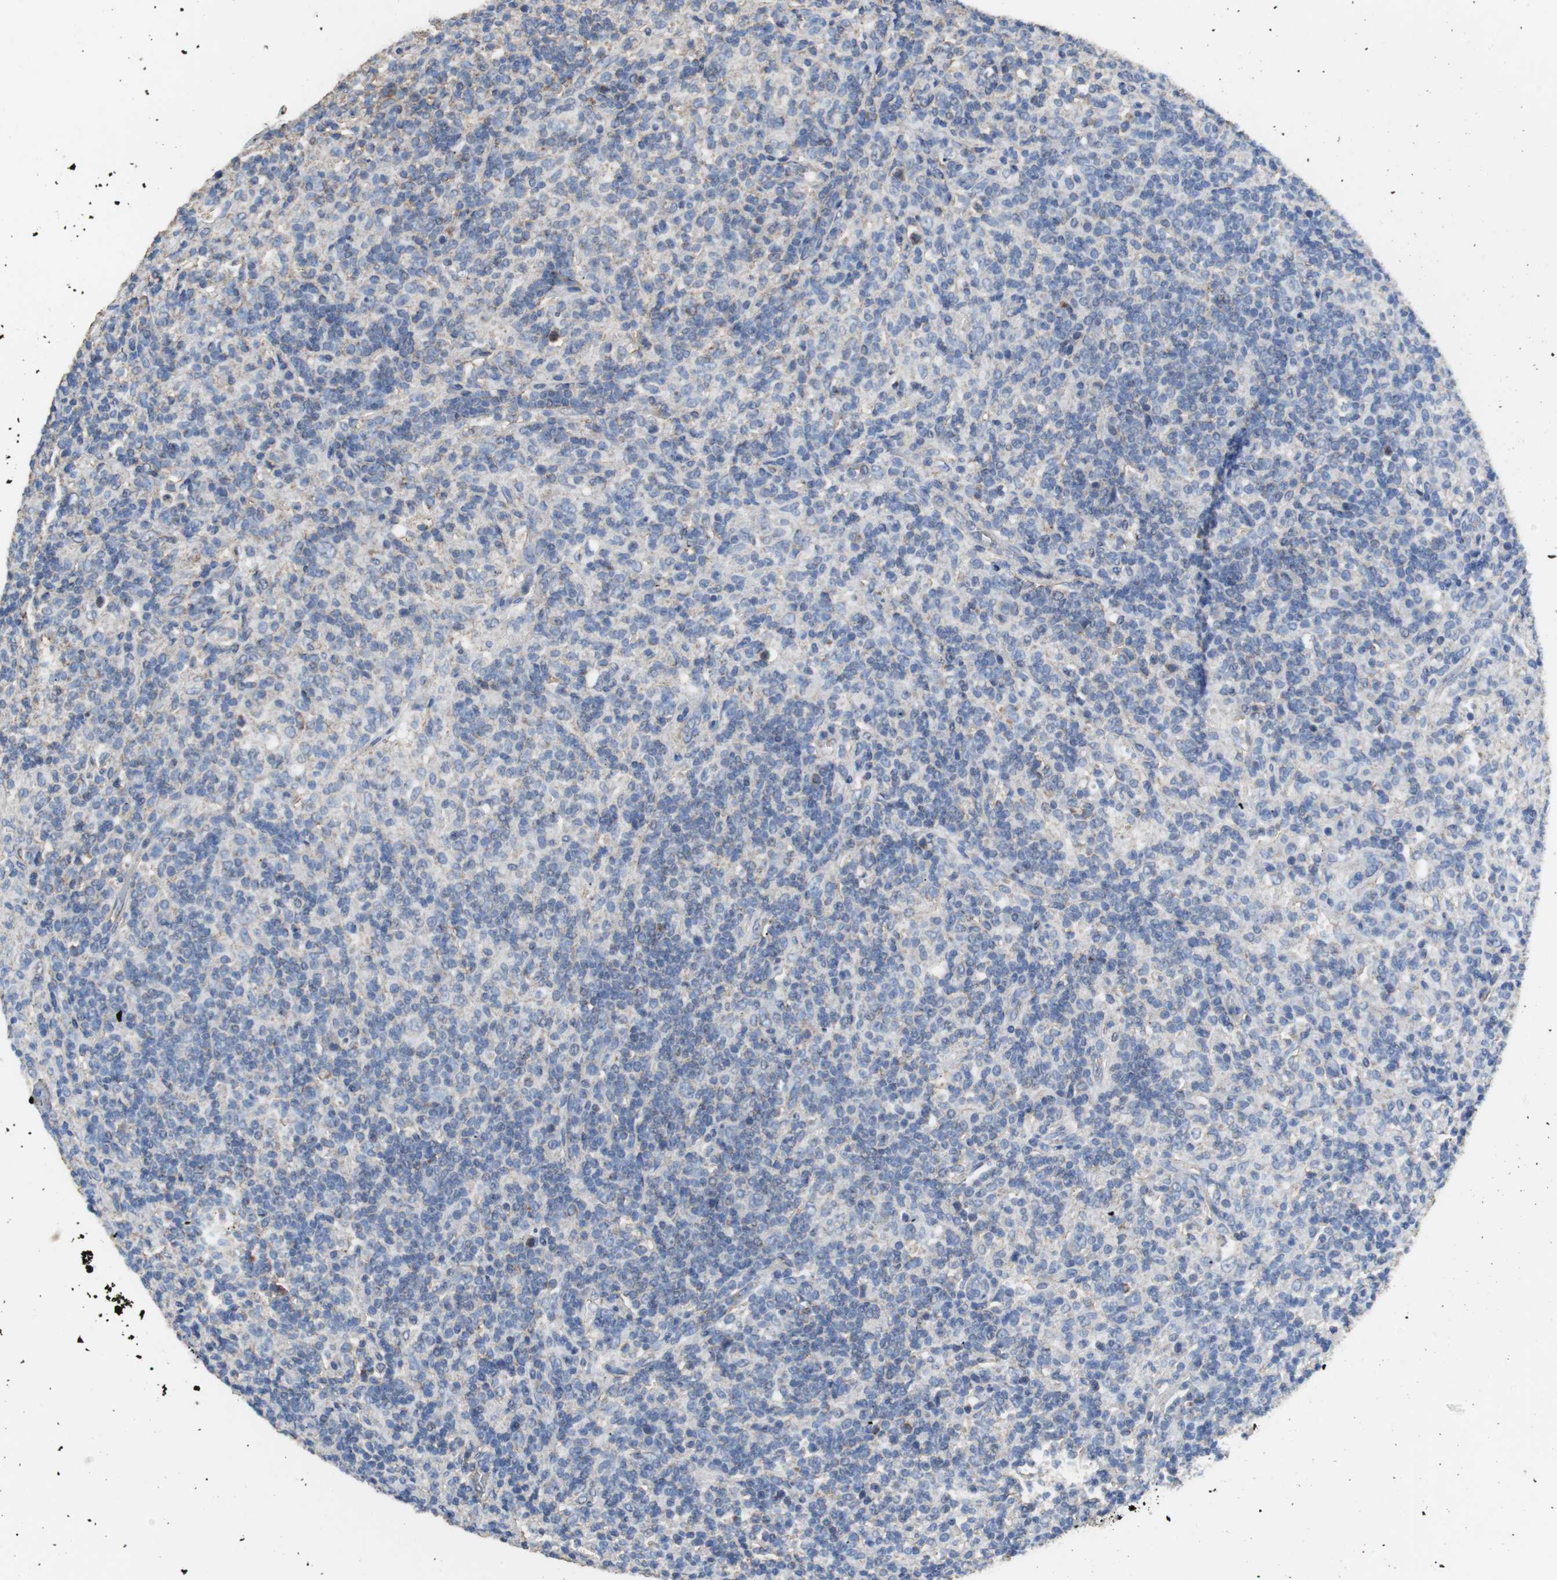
{"staining": {"intensity": "negative", "quantity": "none", "location": "none"}, "tissue": "lymphoma", "cell_type": "Tumor cells", "image_type": "cancer", "snomed": [{"axis": "morphology", "description": "Hodgkin's disease, NOS"}, {"axis": "topography", "description": "Lymph node"}], "caption": "High power microscopy micrograph of an IHC photomicrograph of Hodgkin's disease, revealing no significant staining in tumor cells.", "gene": "NNT", "patient": {"sex": "male", "age": 70}}